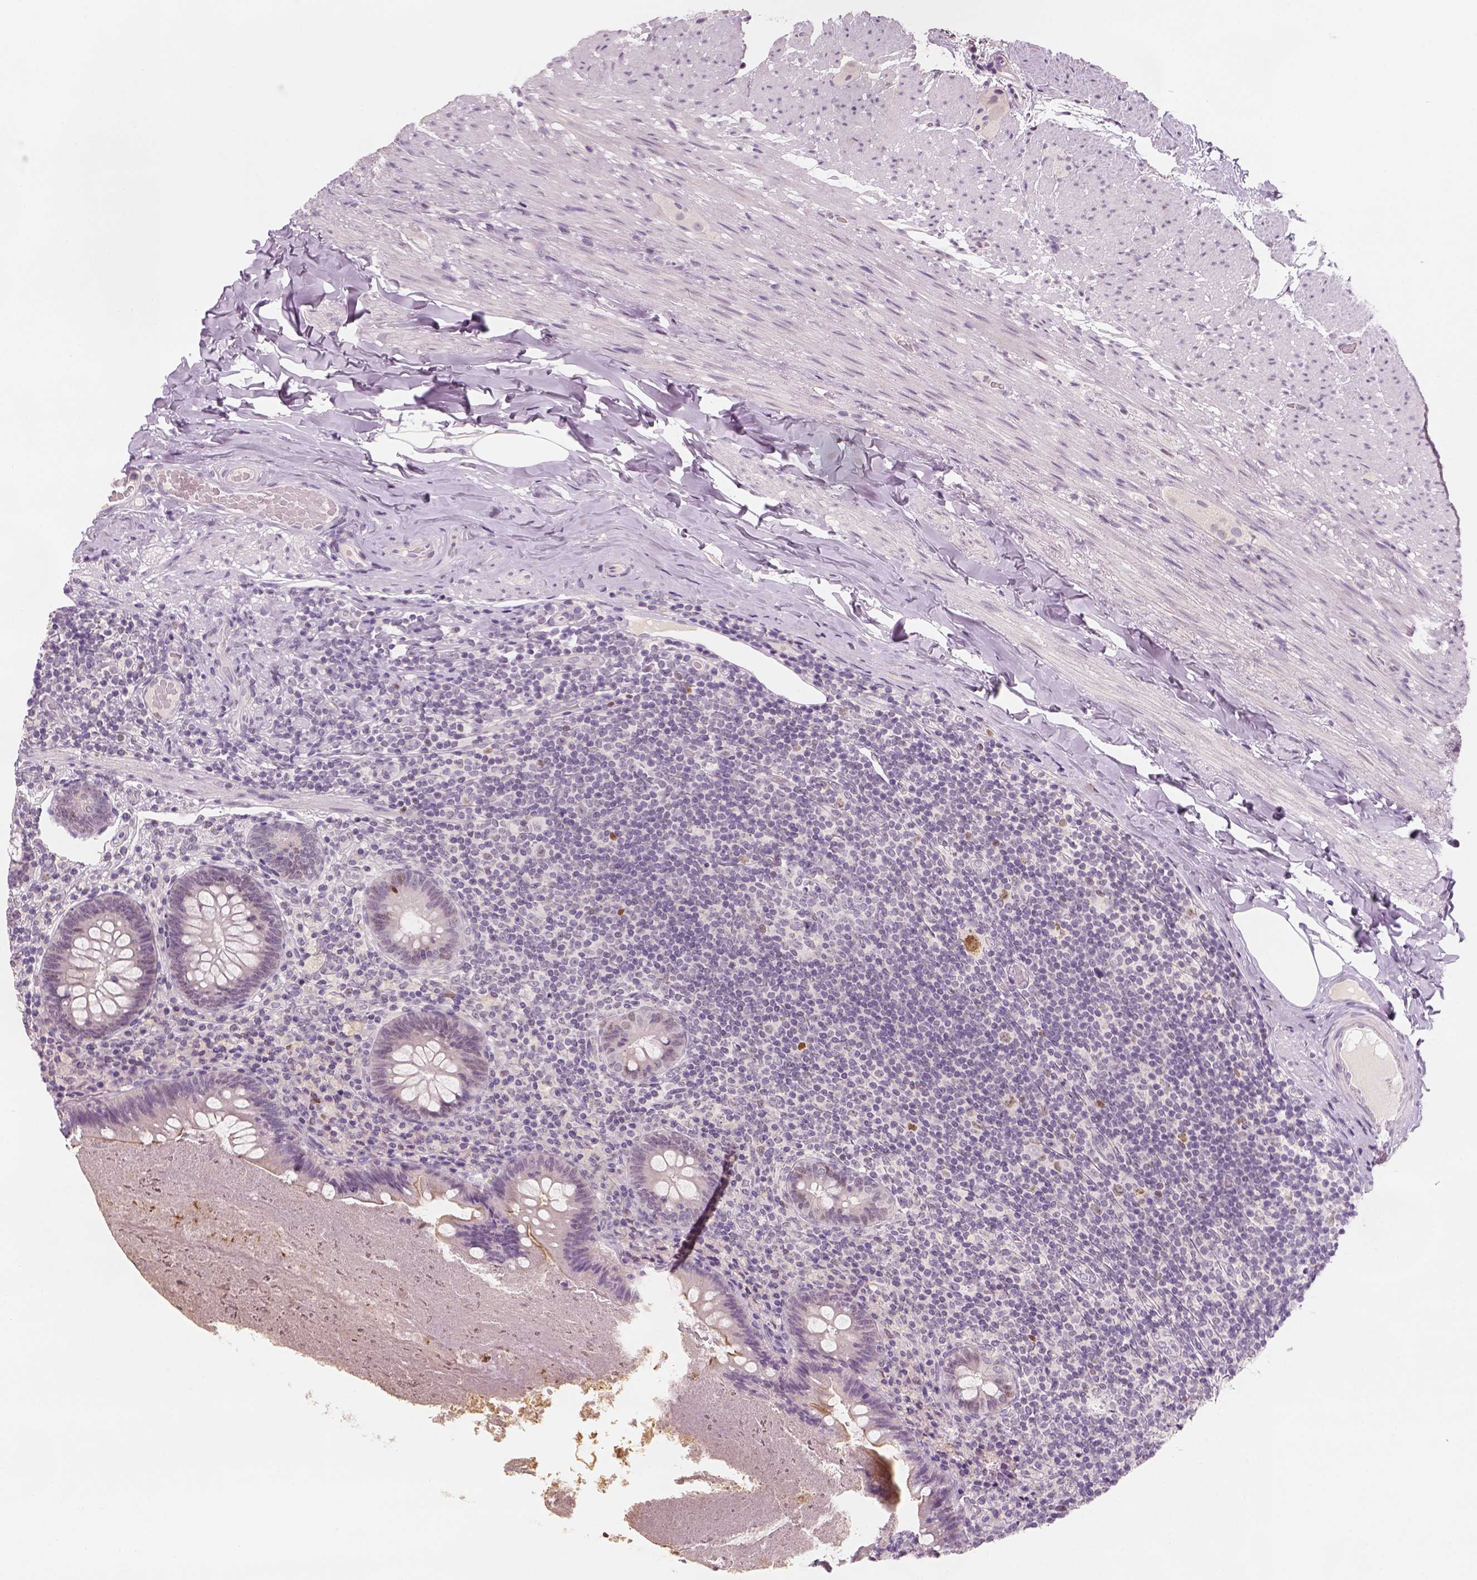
{"staining": {"intensity": "negative", "quantity": "none", "location": "none"}, "tissue": "appendix", "cell_type": "Glandular cells", "image_type": "normal", "snomed": [{"axis": "morphology", "description": "Normal tissue, NOS"}, {"axis": "topography", "description": "Appendix"}], "caption": "A high-resolution histopathology image shows immunohistochemistry staining of benign appendix, which demonstrates no significant expression in glandular cells. (Stains: DAB (3,3'-diaminobenzidine) immunohistochemistry with hematoxylin counter stain, Microscopy: brightfield microscopy at high magnification).", "gene": "TP53", "patient": {"sex": "male", "age": 47}}